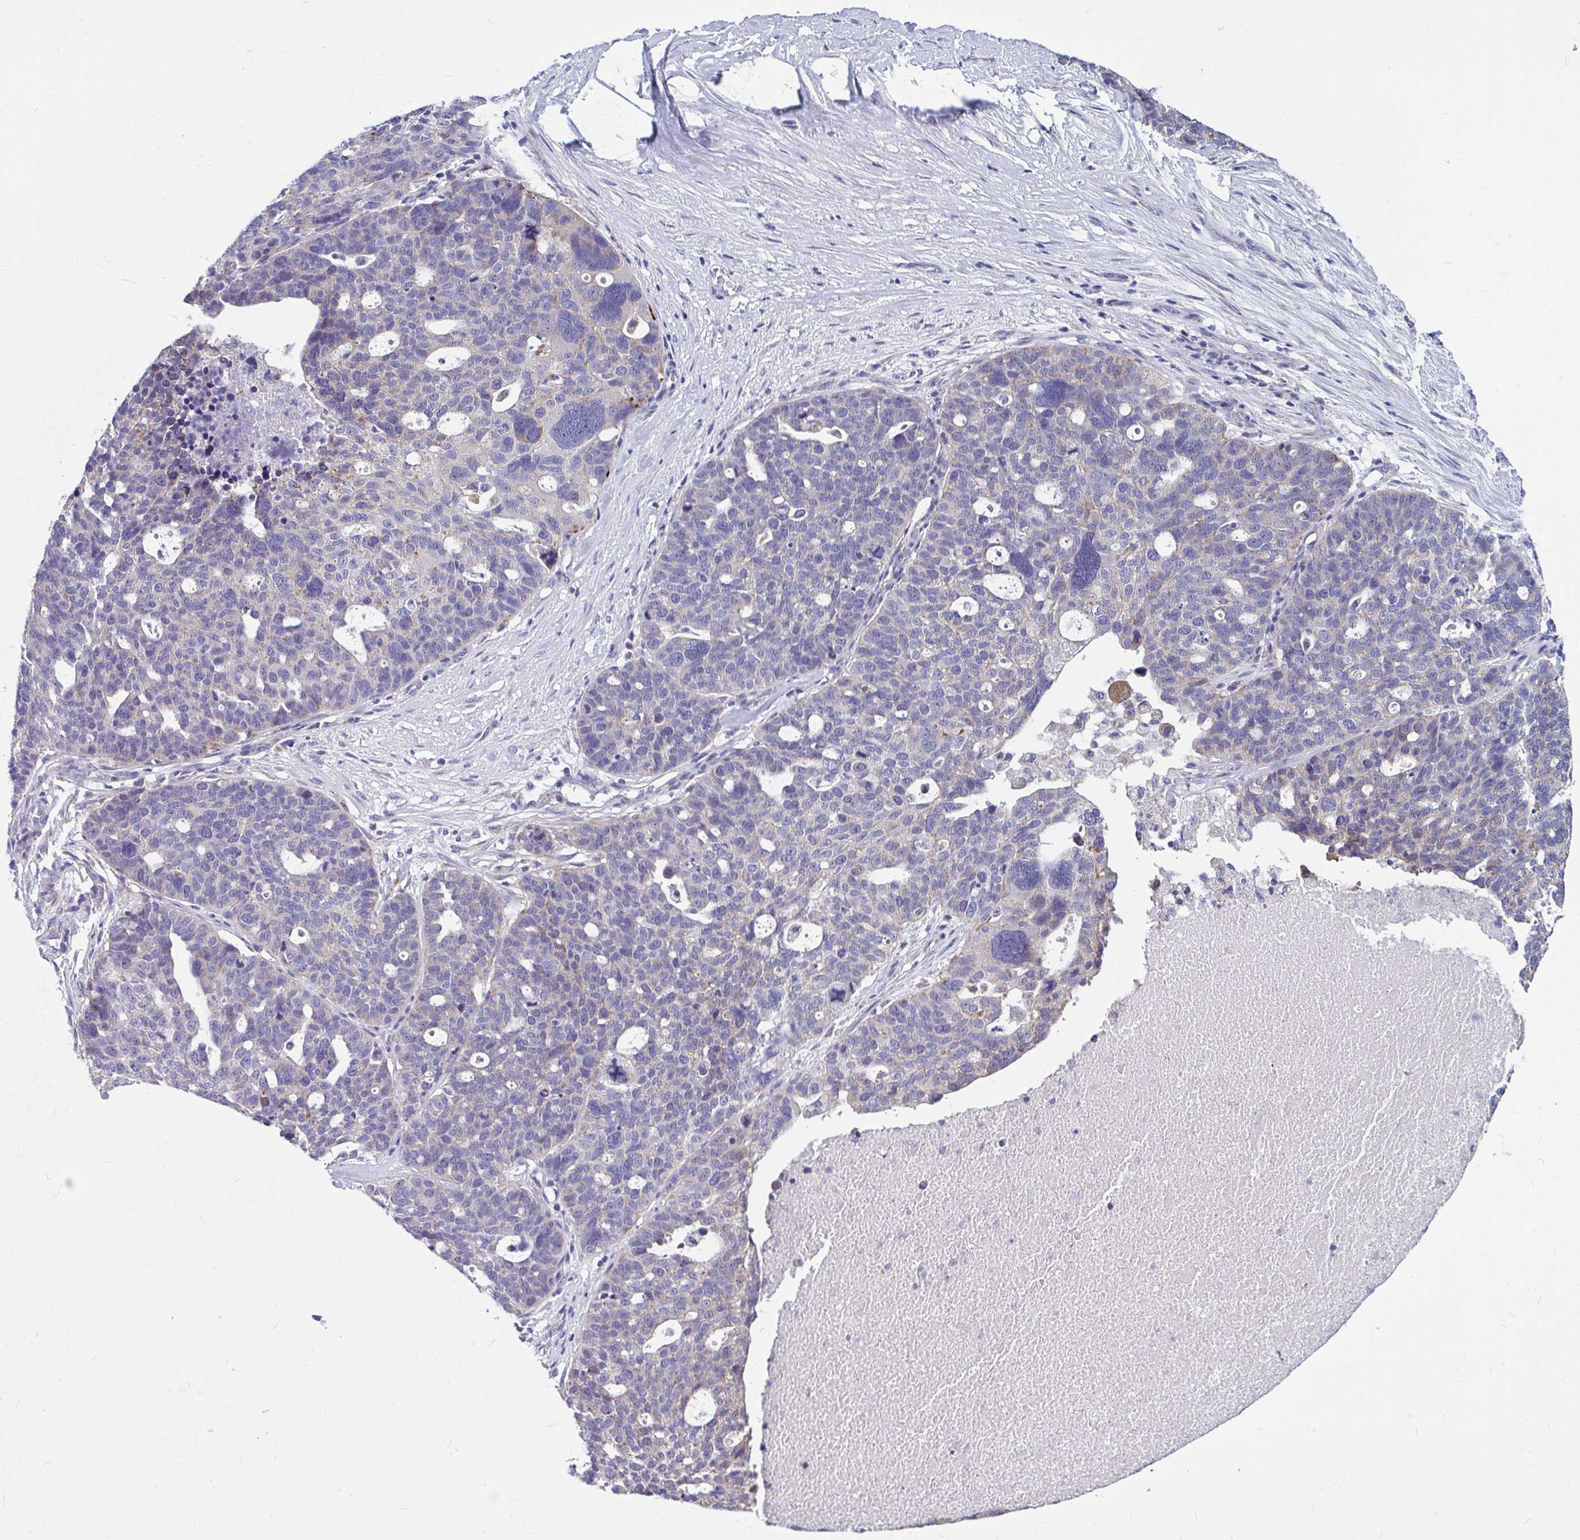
{"staining": {"intensity": "weak", "quantity": "<25%", "location": "cytoplasmic/membranous"}, "tissue": "ovarian cancer", "cell_type": "Tumor cells", "image_type": "cancer", "snomed": [{"axis": "morphology", "description": "Cystadenocarcinoma, serous, NOS"}, {"axis": "topography", "description": "Ovary"}], "caption": "This is an immunohistochemistry image of ovarian cancer (serous cystadenocarcinoma). There is no expression in tumor cells.", "gene": "OR13A1", "patient": {"sex": "female", "age": 59}}